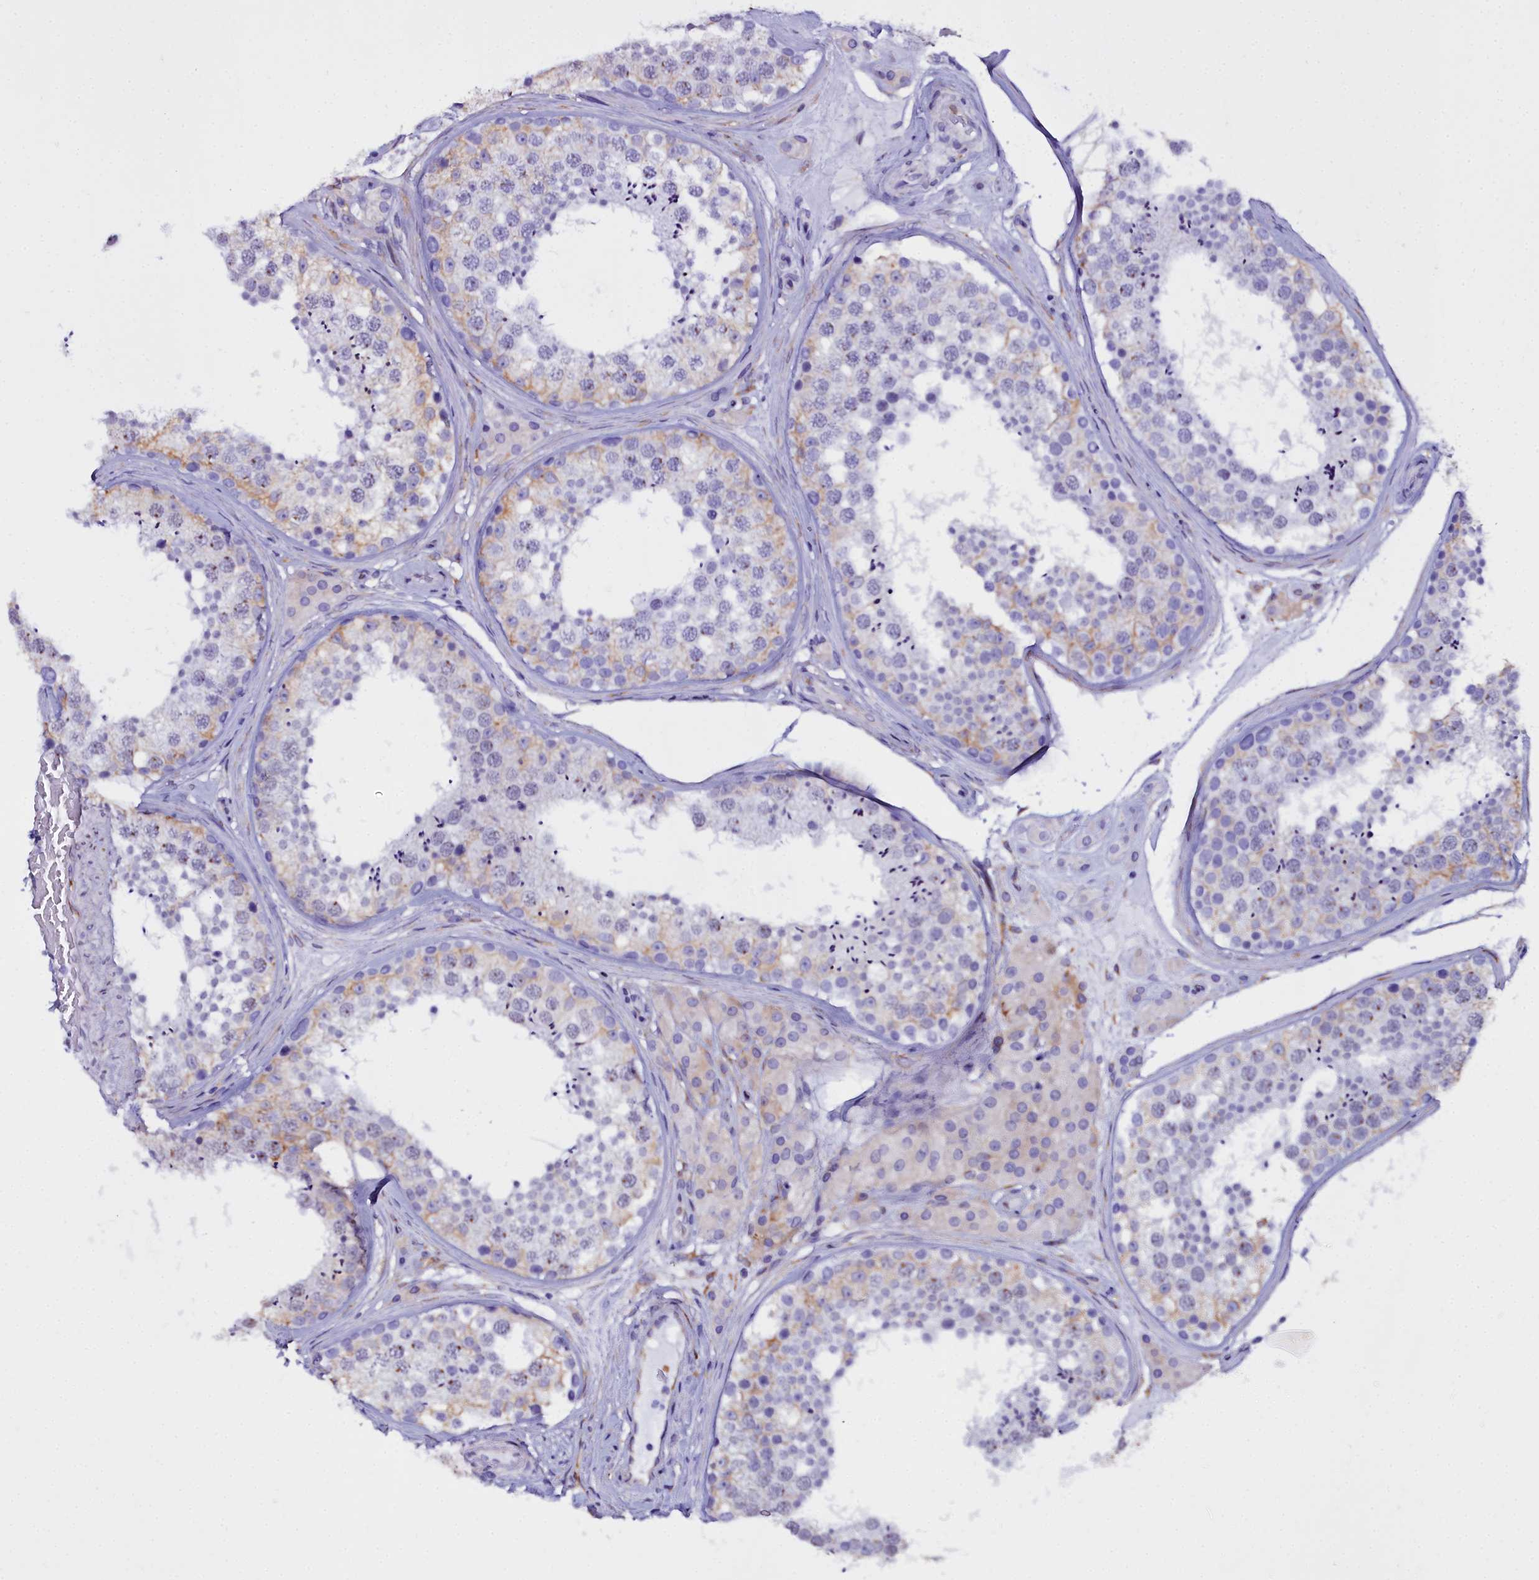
{"staining": {"intensity": "weak", "quantity": "25%-75%", "location": "cytoplasmic/membranous"}, "tissue": "testis", "cell_type": "Cells in seminiferous ducts", "image_type": "normal", "snomed": [{"axis": "morphology", "description": "Normal tissue, NOS"}, {"axis": "topography", "description": "Testis"}], "caption": "Cells in seminiferous ducts exhibit low levels of weak cytoplasmic/membranous positivity in about 25%-75% of cells in unremarkable human testis. The protein of interest is shown in brown color, while the nuclei are stained blue.", "gene": "TXNDC5", "patient": {"sex": "male", "age": 46}}